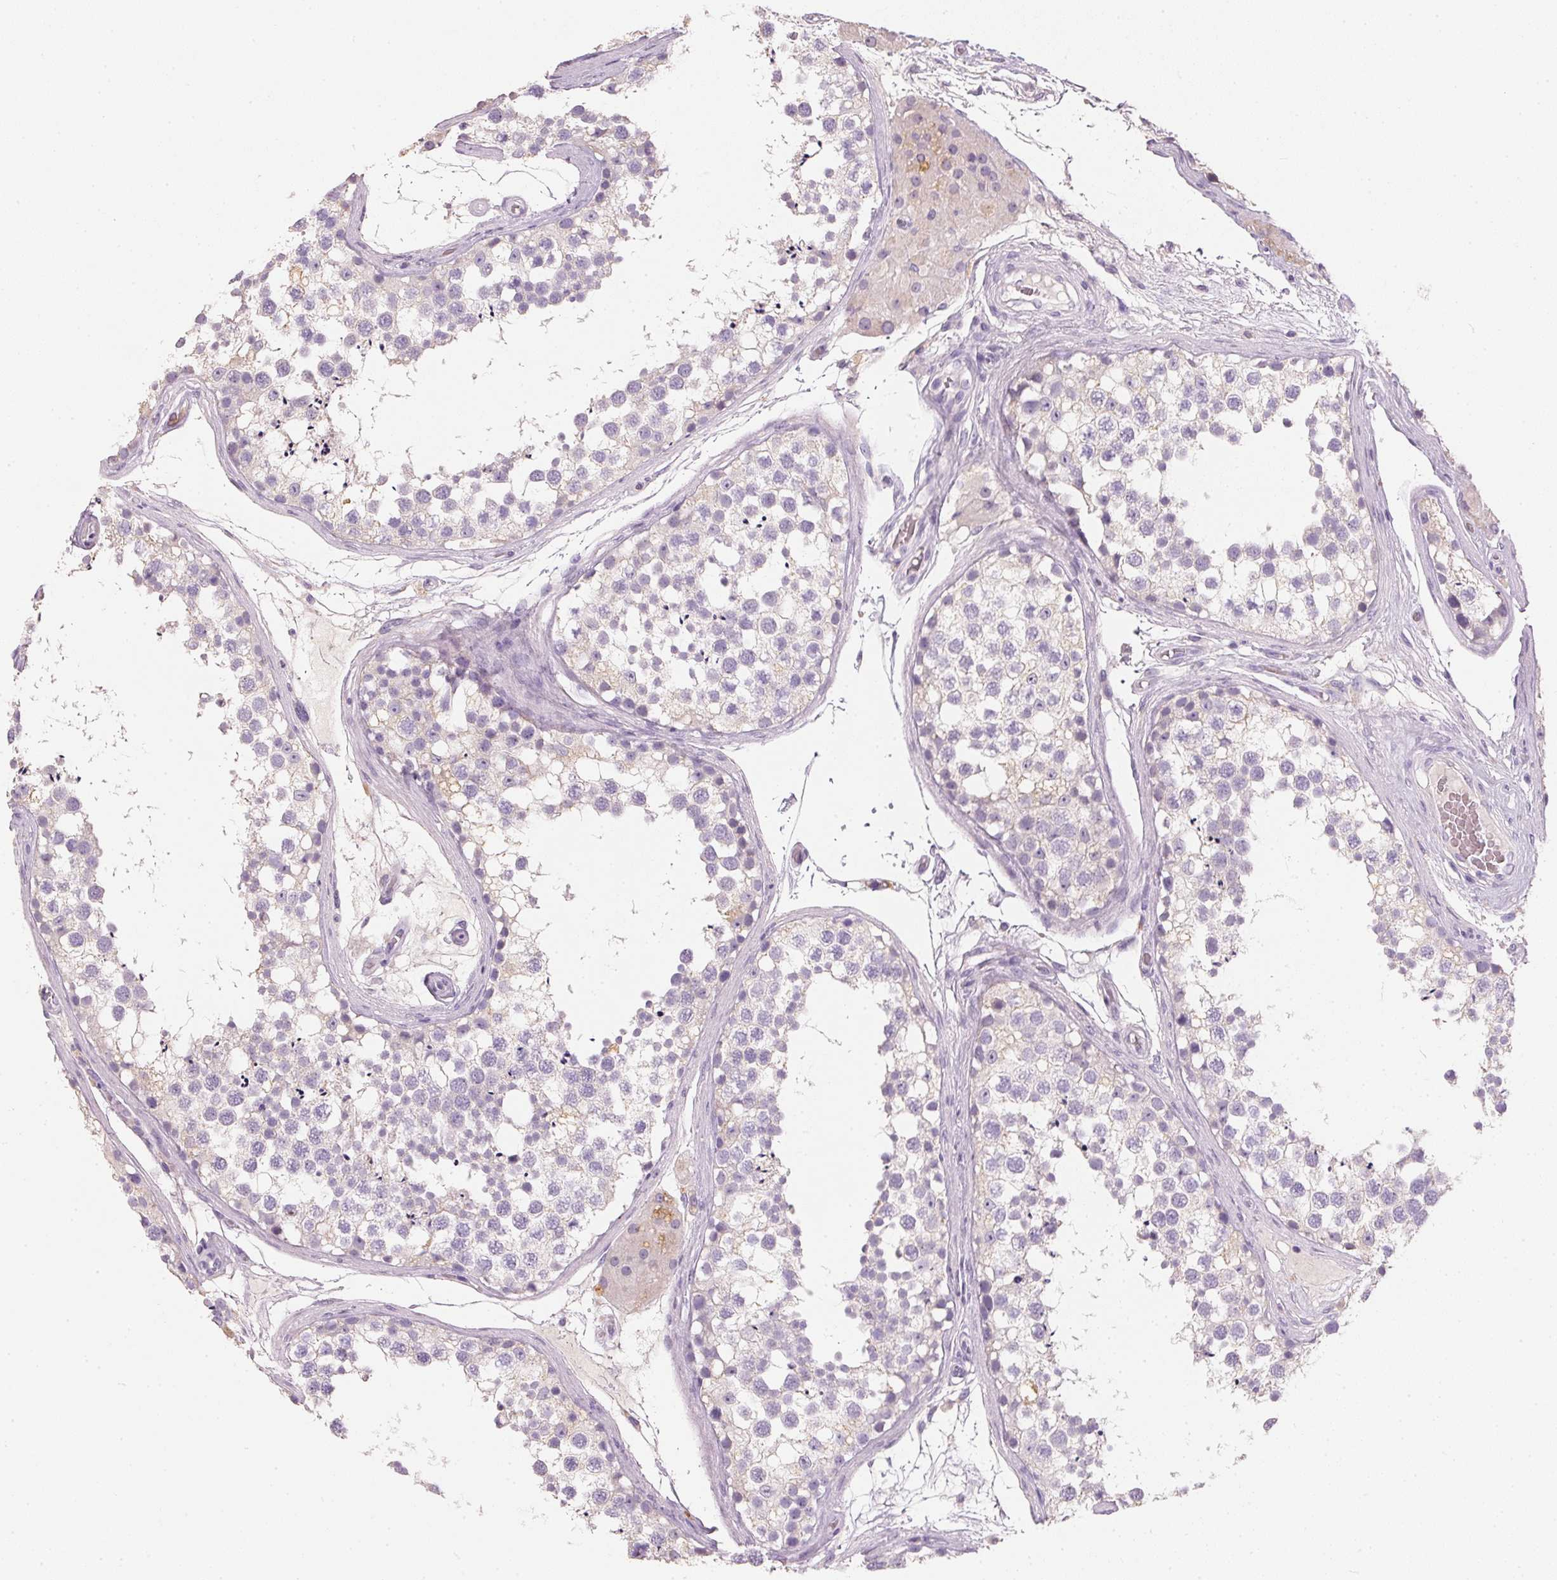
{"staining": {"intensity": "negative", "quantity": "none", "location": "none"}, "tissue": "testis", "cell_type": "Cells in seminiferous ducts", "image_type": "normal", "snomed": [{"axis": "morphology", "description": "Normal tissue, NOS"}, {"axis": "morphology", "description": "Seminoma, NOS"}, {"axis": "topography", "description": "Testis"}], "caption": "Human testis stained for a protein using immunohistochemistry demonstrates no staining in cells in seminiferous ducts.", "gene": "HSD17B1", "patient": {"sex": "male", "age": 65}}